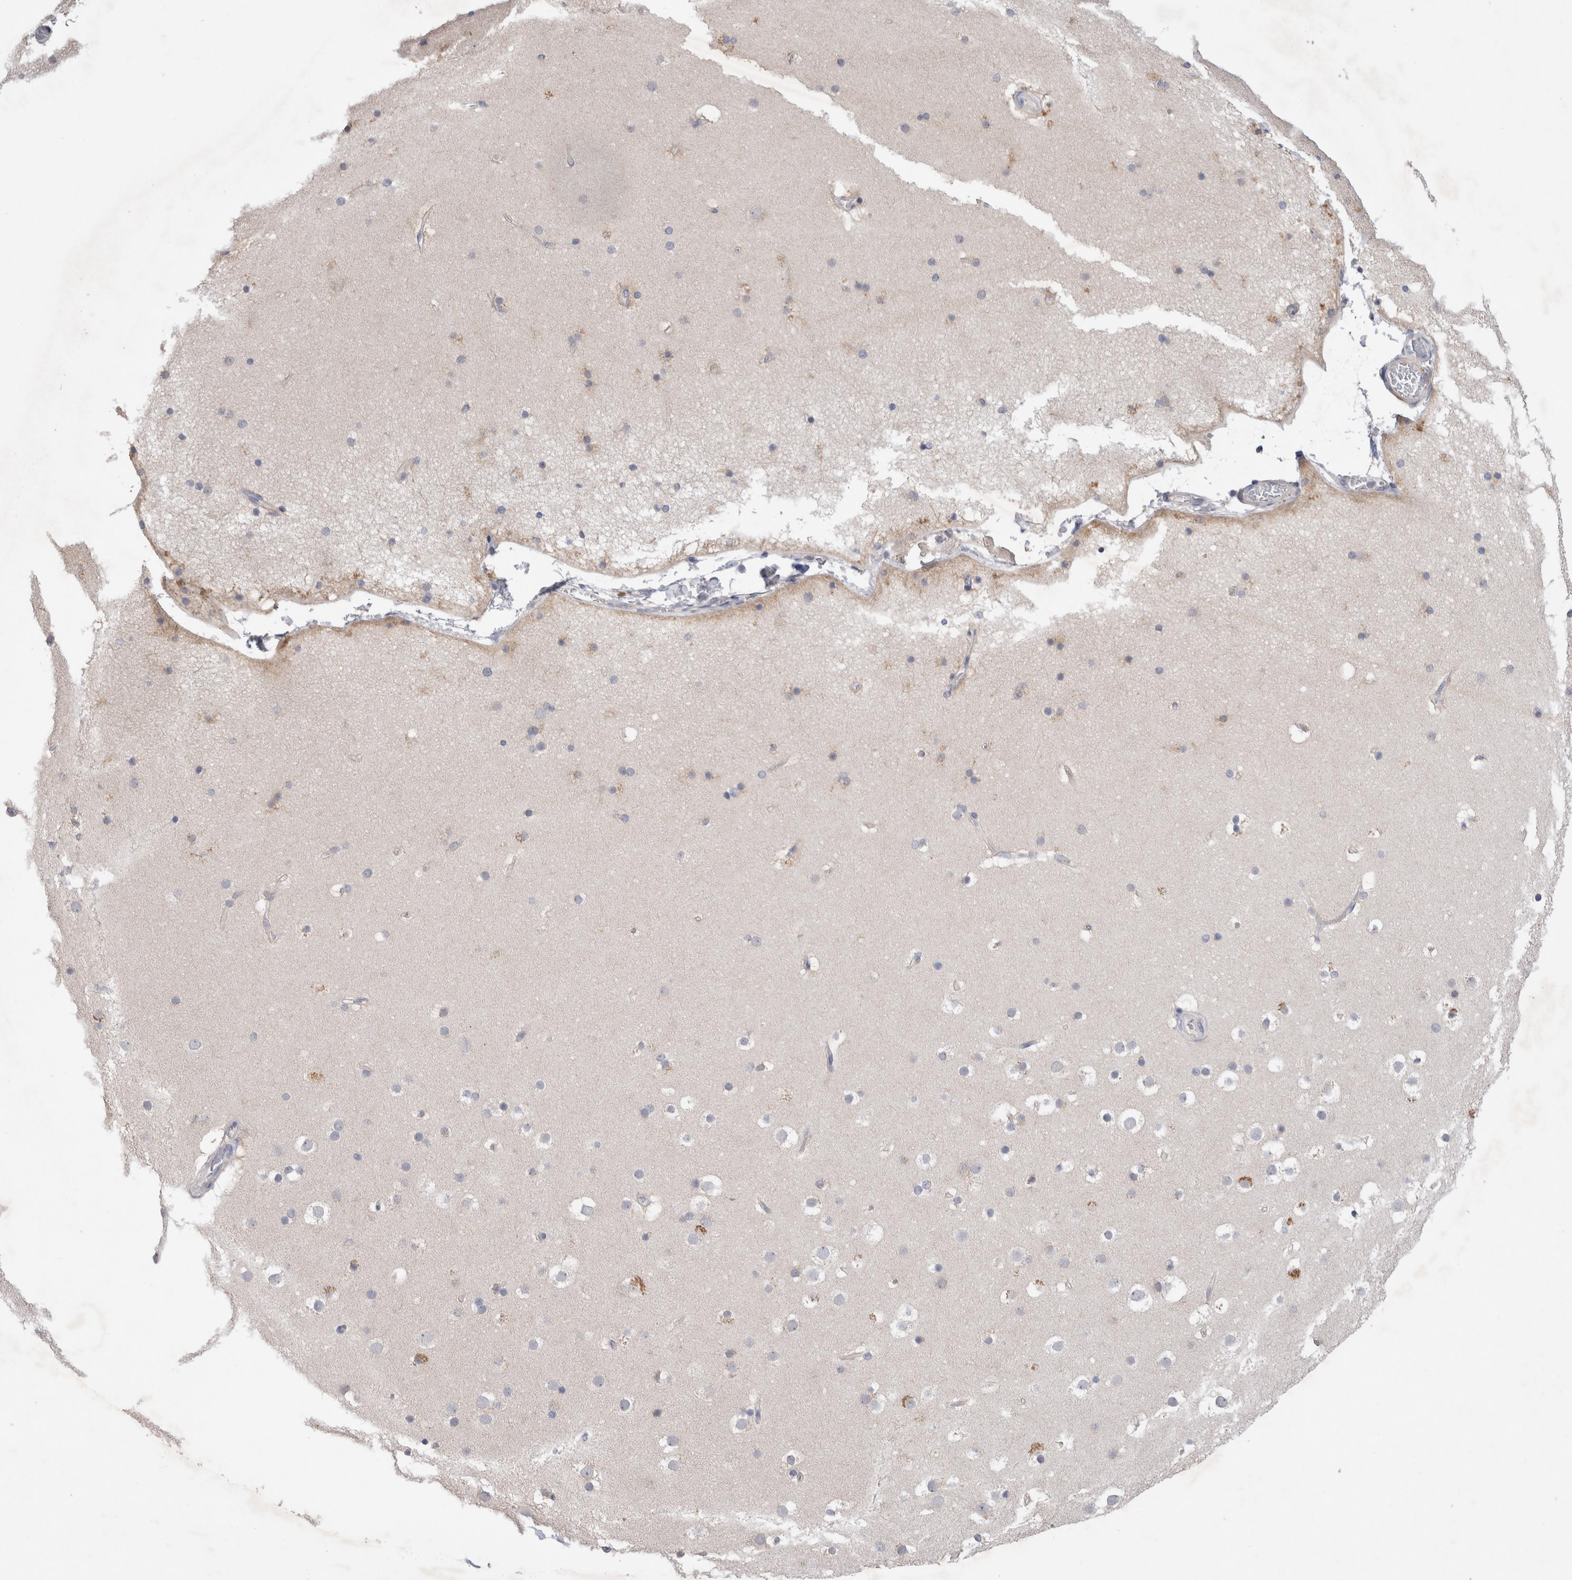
{"staining": {"intensity": "negative", "quantity": "none", "location": "none"}, "tissue": "cerebral cortex", "cell_type": "Endothelial cells", "image_type": "normal", "snomed": [{"axis": "morphology", "description": "Normal tissue, NOS"}, {"axis": "topography", "description": "Cerebral cortex"}], "caption": "This is an IHC micrograph of benign human cerebral cortex. There is no positivity in endothelial cells.", "gene": "IFT74", "patient": {"sex": "male", "age": 57}}